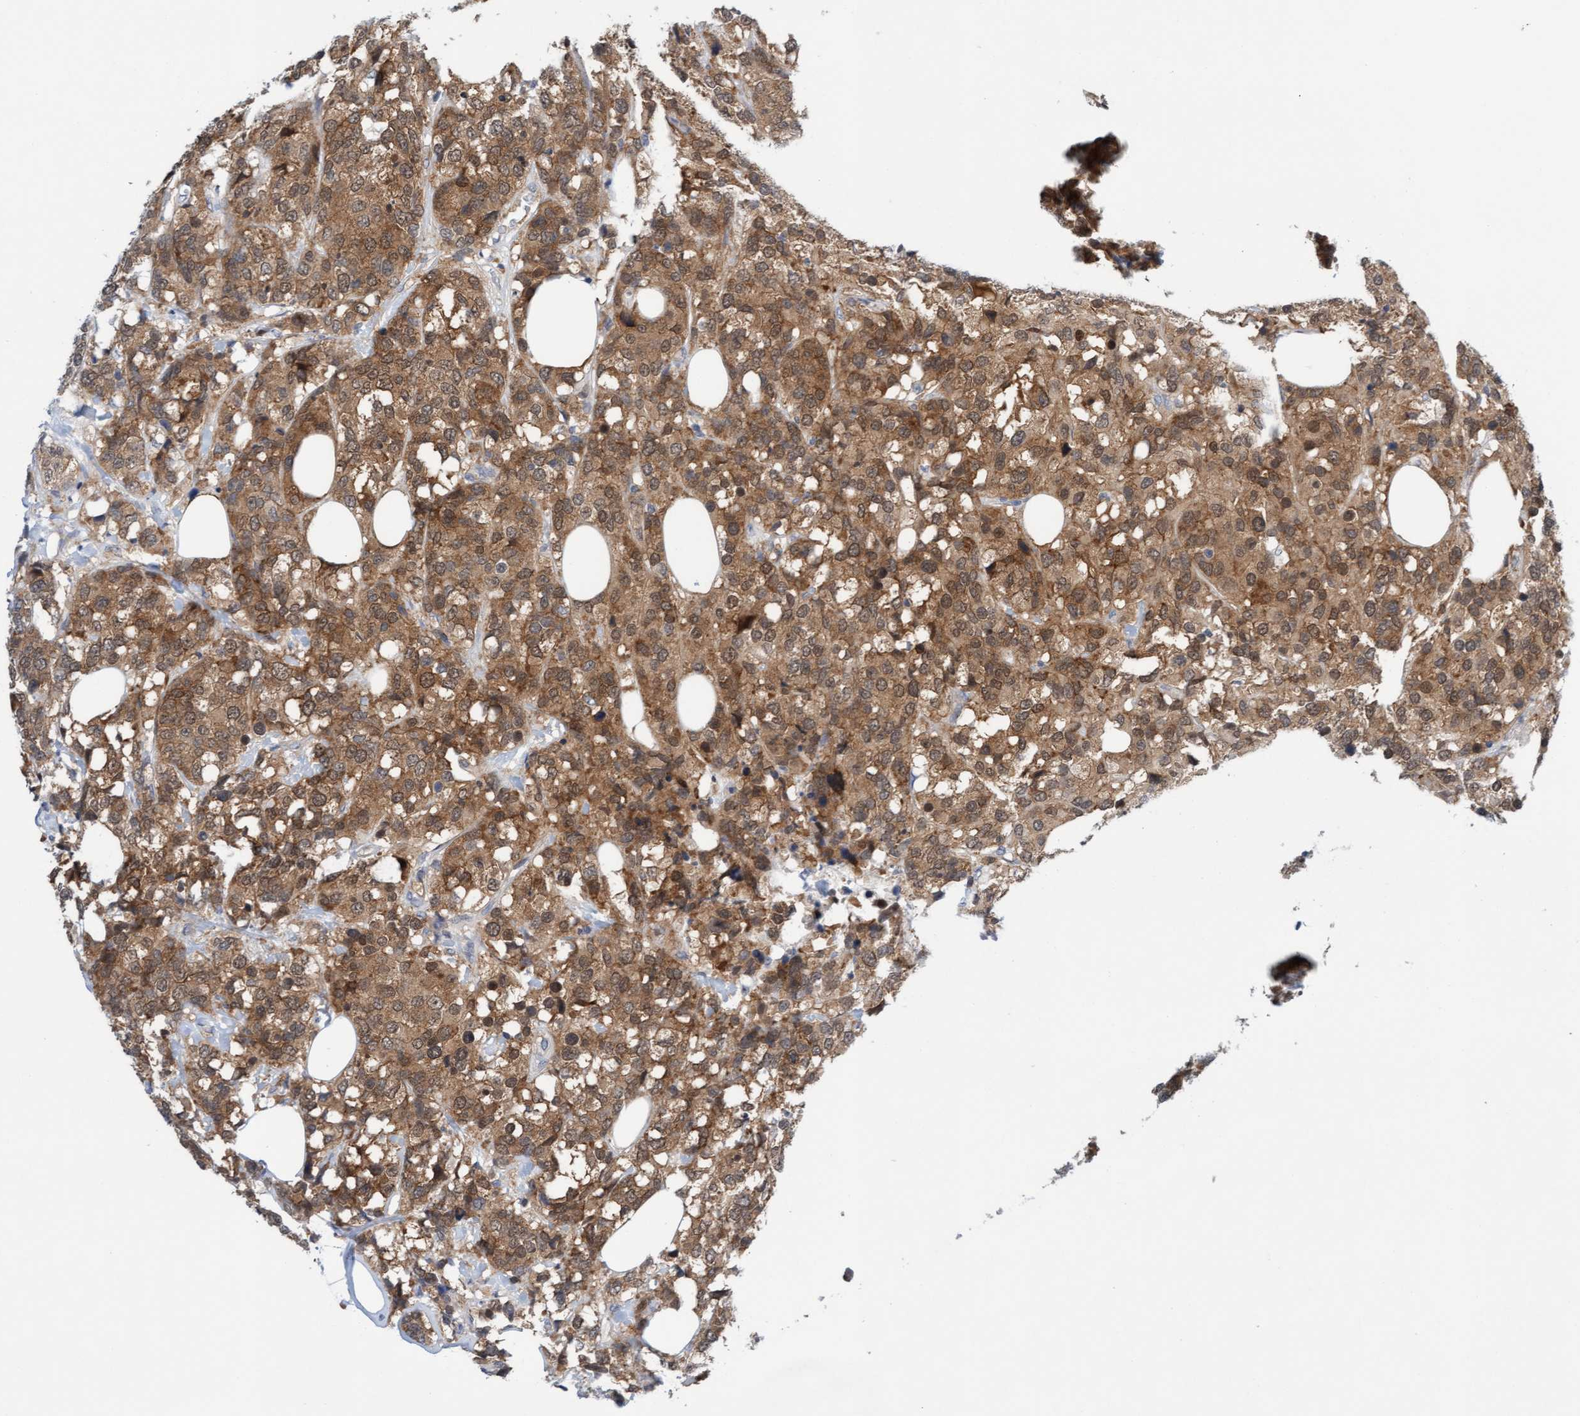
{"staining": {"intensity": "moderate", "quantity": ">75%", "location": "cytoplasmic/membranous"}, "tissue": "breast cancer", "cell_type": "Tumor cells", "image_type": "cancer", "snomed": [{"axis": "morphology", "description": "Lobular carcinoma"}, {"axis": "topography", "description": "Breast"}], "caption": "This is an image of immunohistochemistry staining of breast lobular carcinoma, which shows moderate positivity in the cytoplasmic/membranous of tumor cells.", "gene": "AMZ2", "patient": {"sex": "female", "age": 59}}